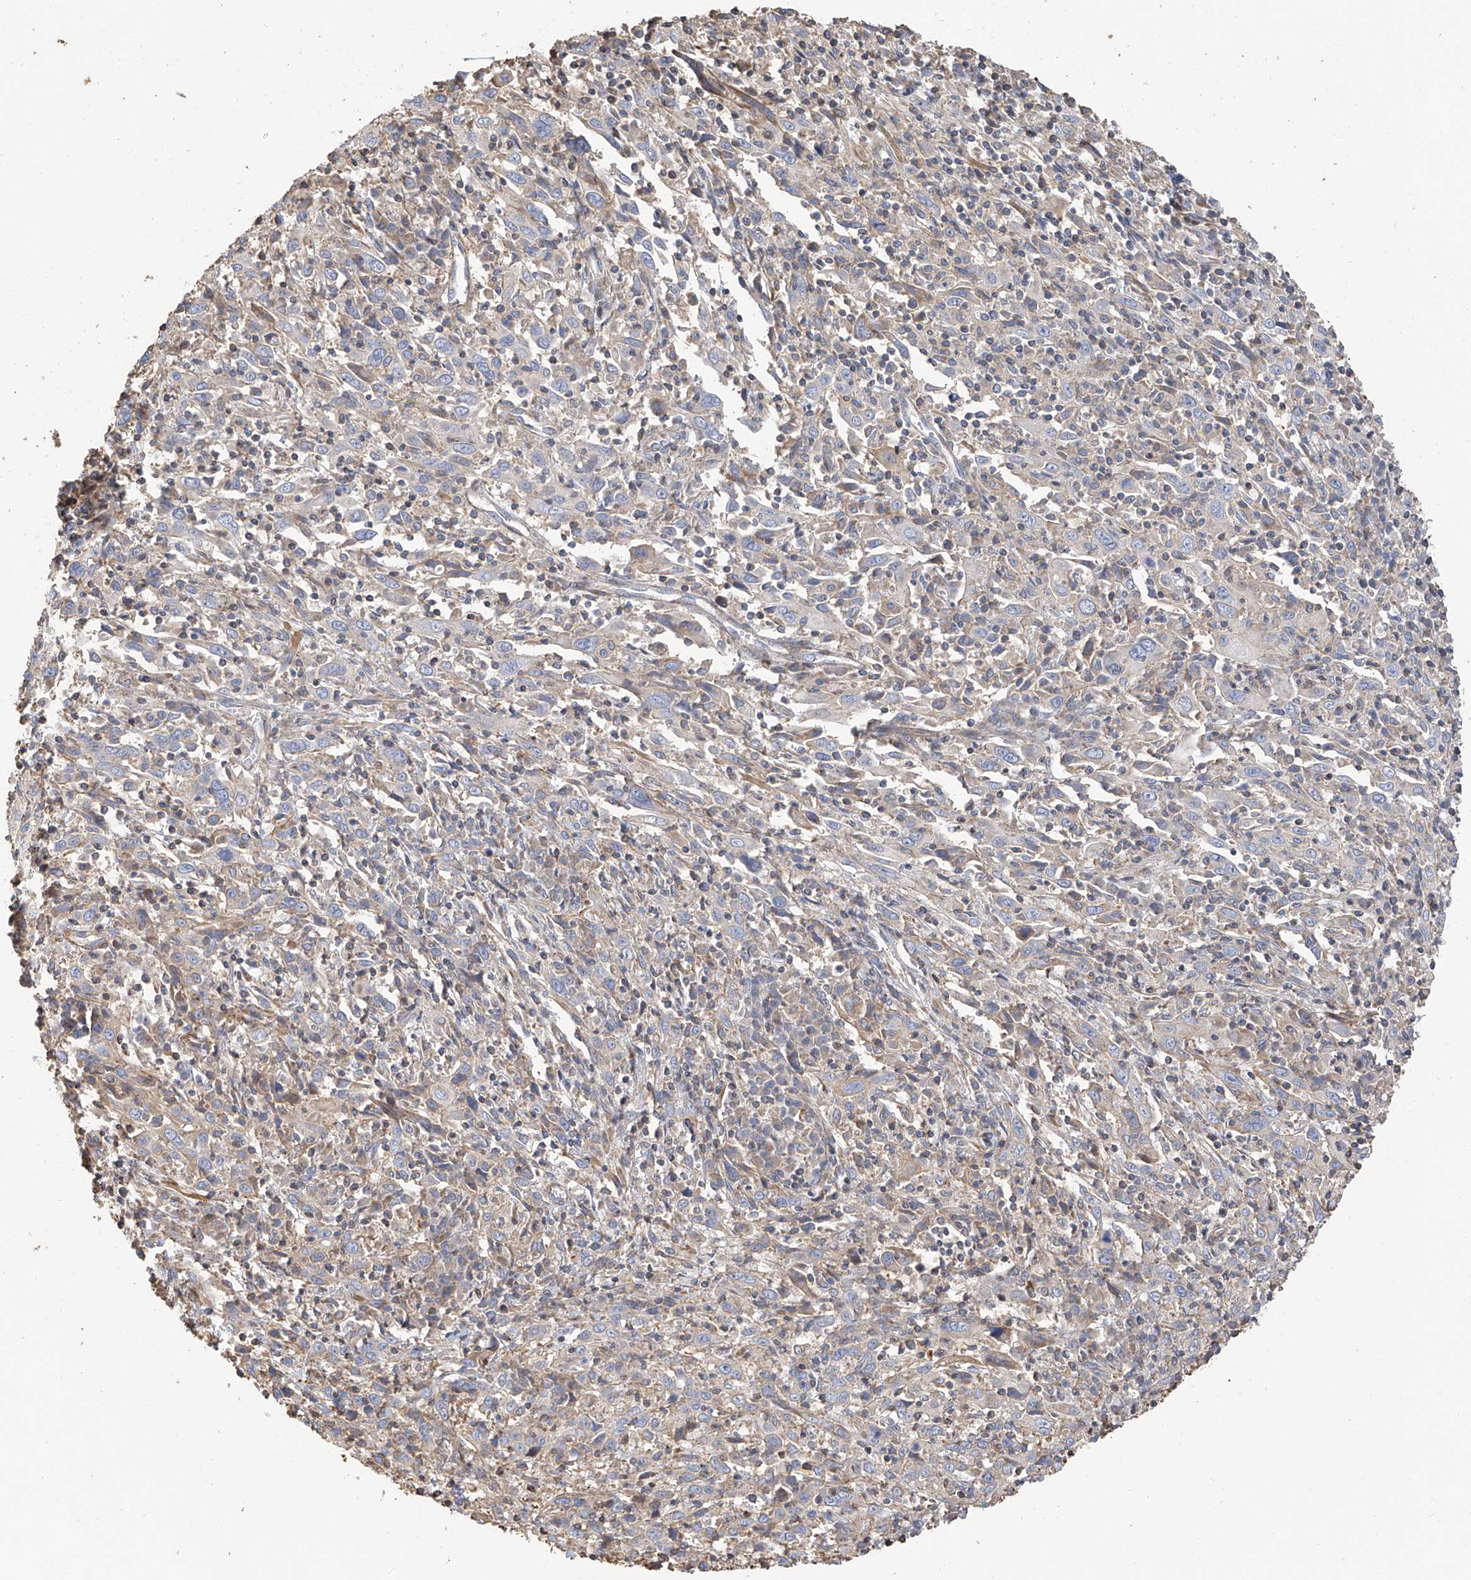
{"staining": {"intensity": "negative", "quantity": "none", "location": "none"}, "tissue": "cervical cancer", "cell_type": "Tumor cells", "image_type": "cancer", "snomed": [{"axis": "morphology", "description": "Squamous cell carcinoma, NOS"}, {"axis": "topography", "description": "Cervix"}], "caption": "Protein analysis of cervical cancer reveals no significant staining in tumor cells.", "gene": "SLC43A3", "patient": {"sex": "female", "age": 46}}